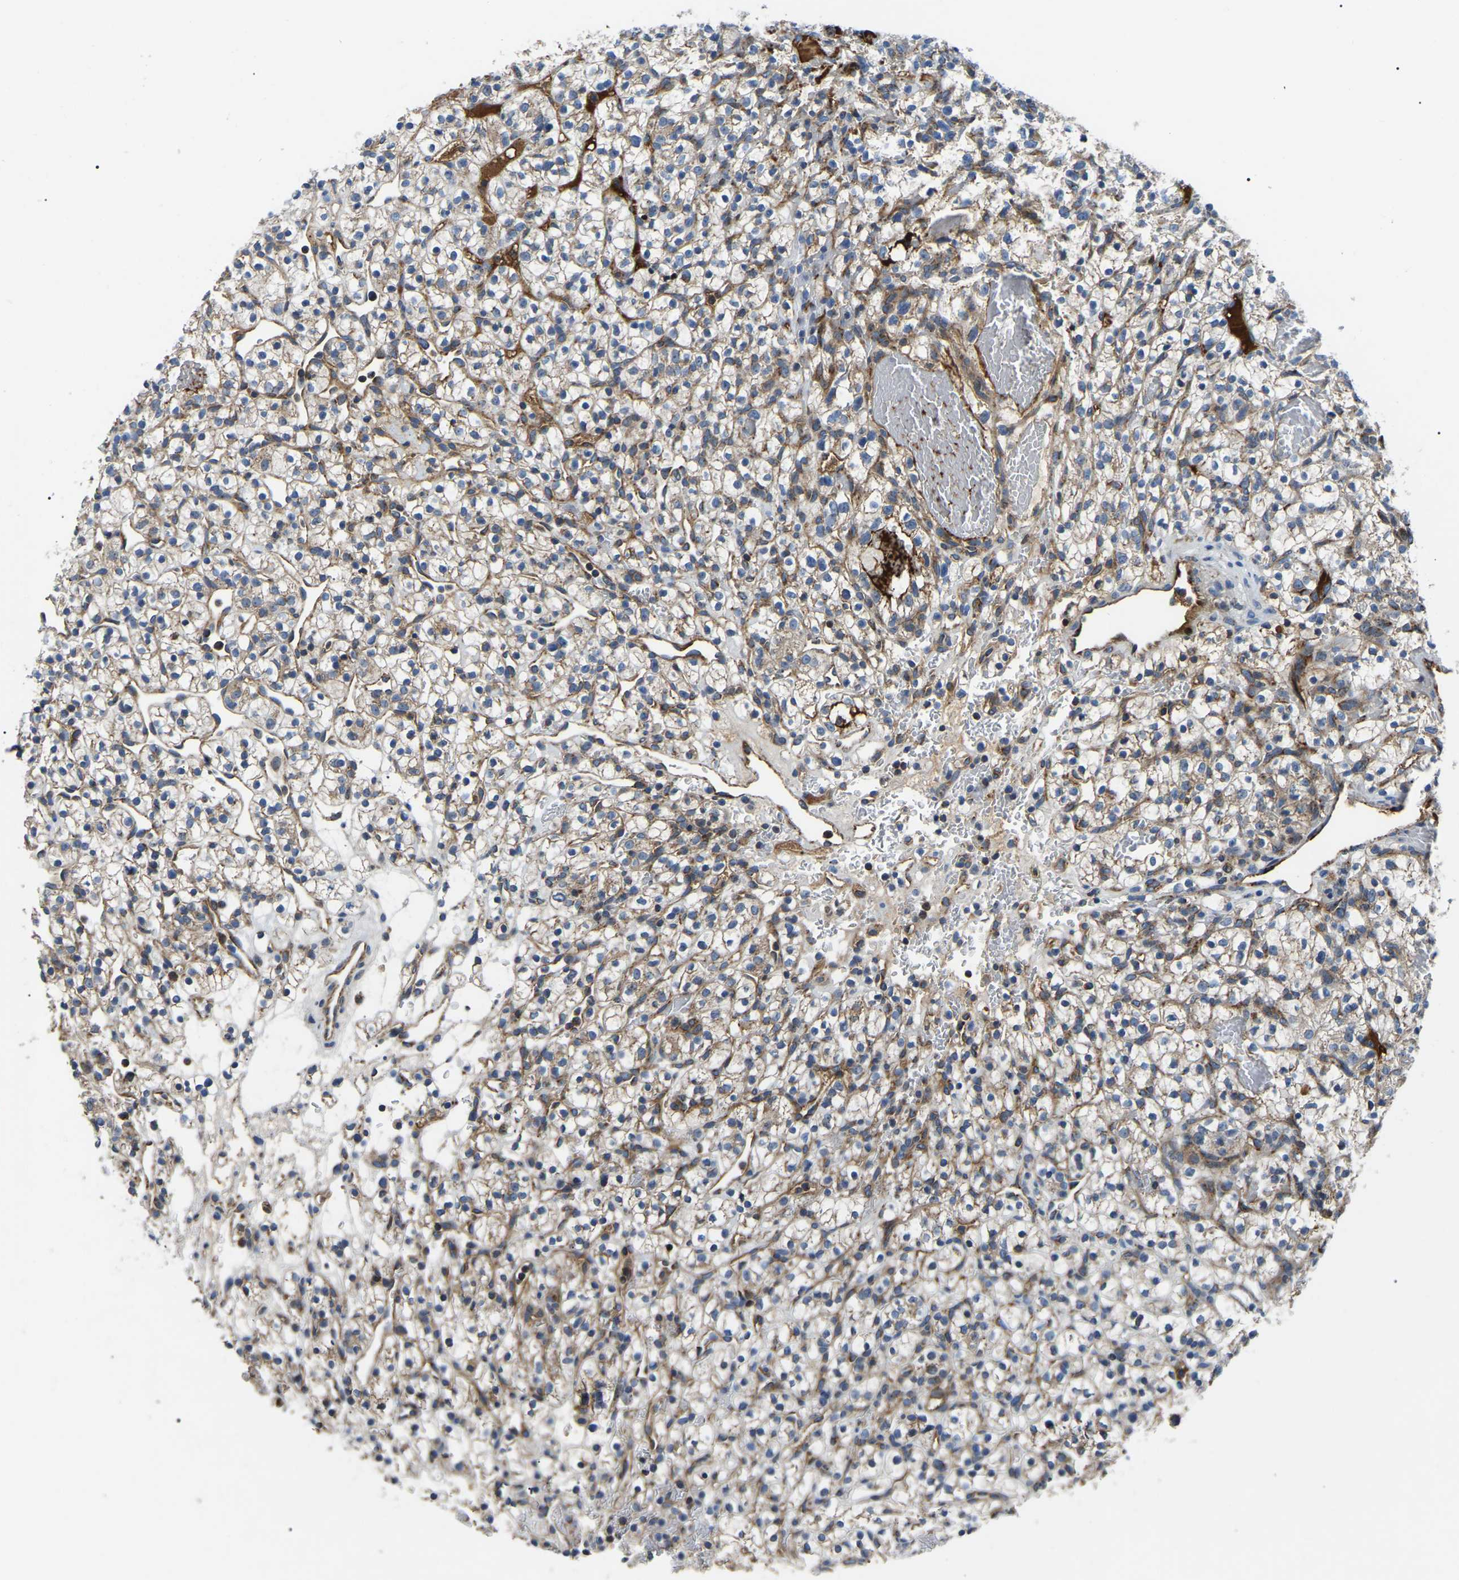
{"staining": {"intensity": "moderate", "quantity": ">75%", "location": "cytoplasmic/membranous"}, "tissue": "renal cancer", "cell_type": "Tumor cells", "image_type": "cancer", "snomed": [{"axis": "morphology", "description": "Adenocarcinoma, NOS"}, {"axis": "topography", "description": "Kidney"}], "caption": "Tumor cells reveal medium levels of moderate cytoplasmic/membranous expression in approximately >75% of cells in human adenocarcinoma (renal).", "gene": "PPM1E", "patient": {"sex": "female", "age": 57}}